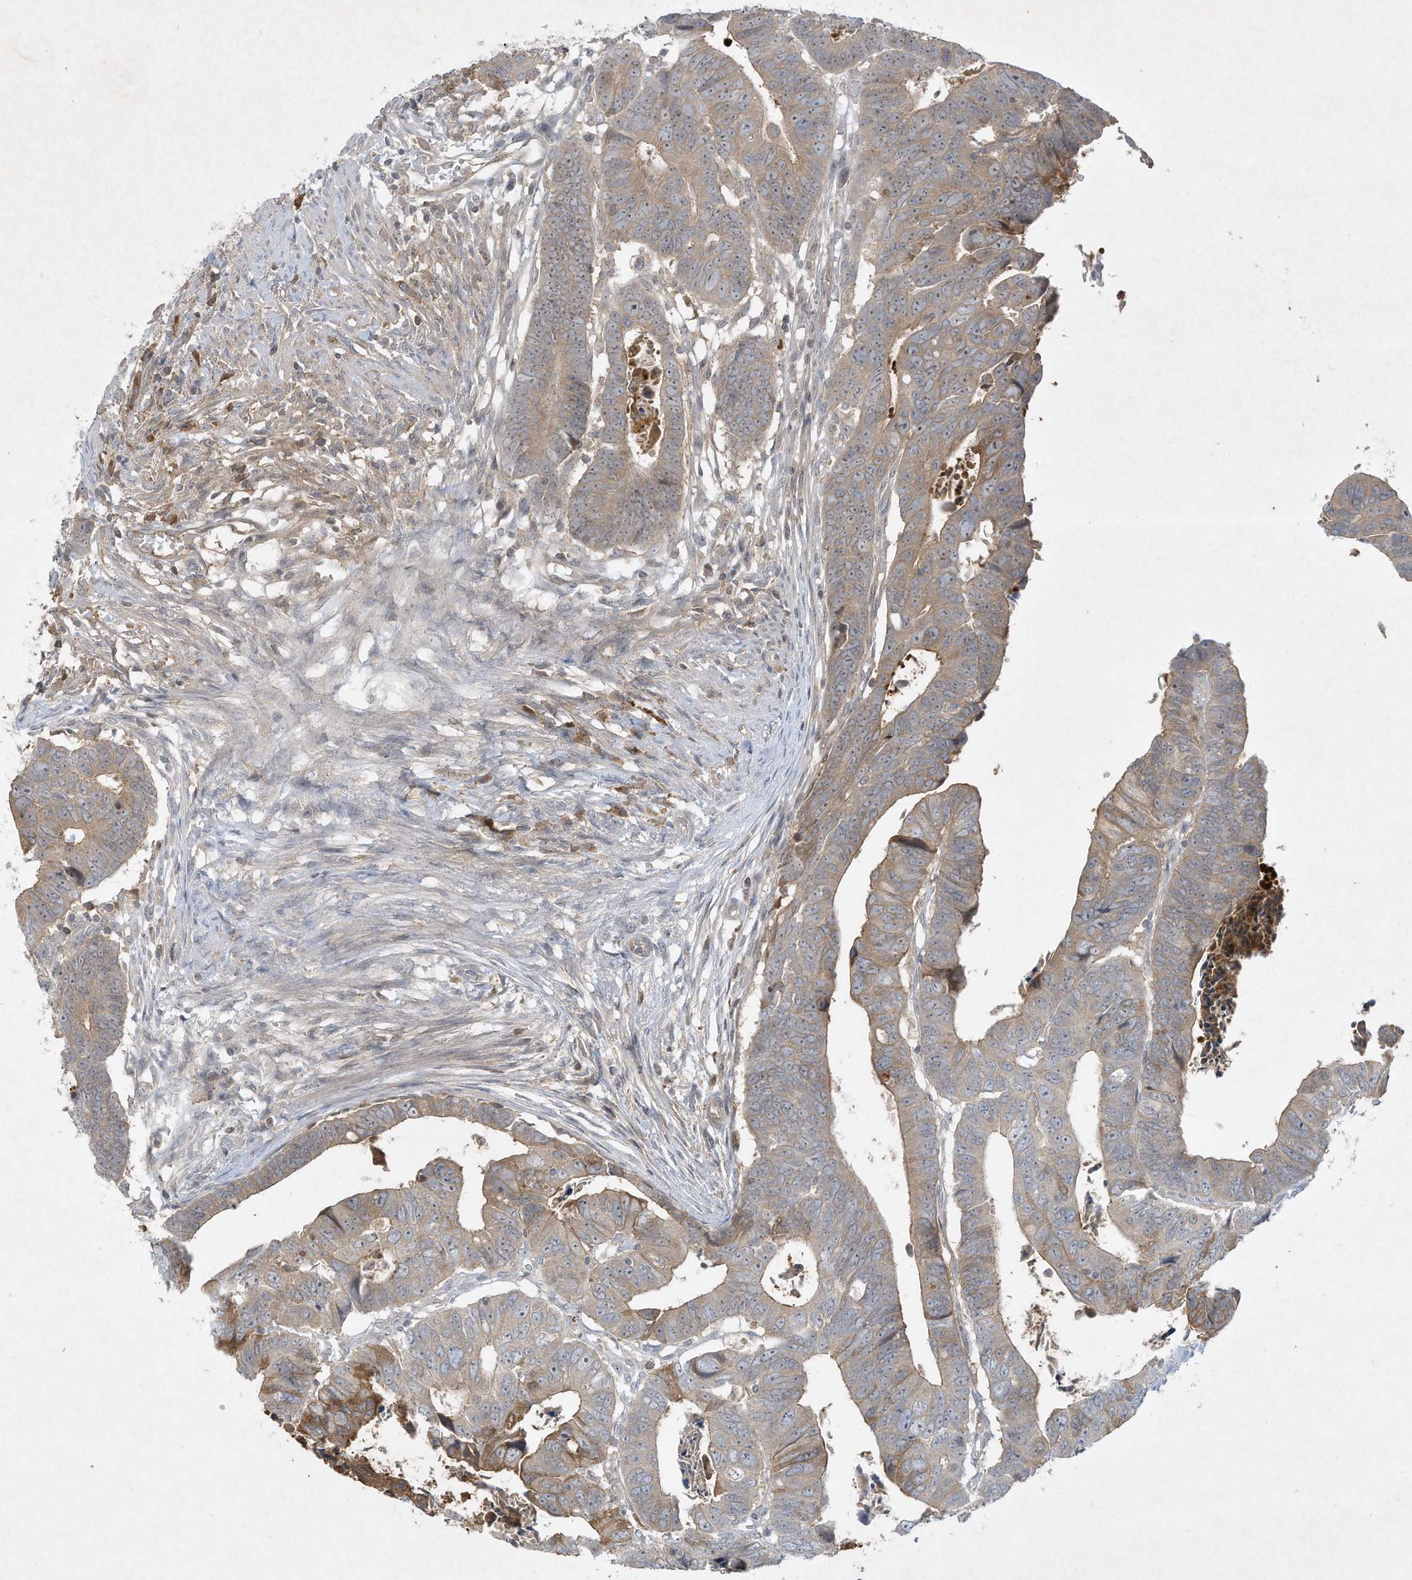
{"staining": {"intensity": "weak", "quantity": "25%-75%", "location": "cytoplasmic/membranous"}, "tissue": "colorectal cancer", "cell_type": "Tumor cells", "image_type": "cancer", "snomed": [{"axis": "morphology", "description": "Adenocarcinoma, NOS"}, {"axis": "topography", "description": "Rectum"}], "caption": "Human colorectal cancer stained with a brown dye reveals weak cytoplasmic/membranous positive staining in about 25%-75% of tumor cells.", "gene": "FETUB", "patient": {"sex": "female", "age": 65}}